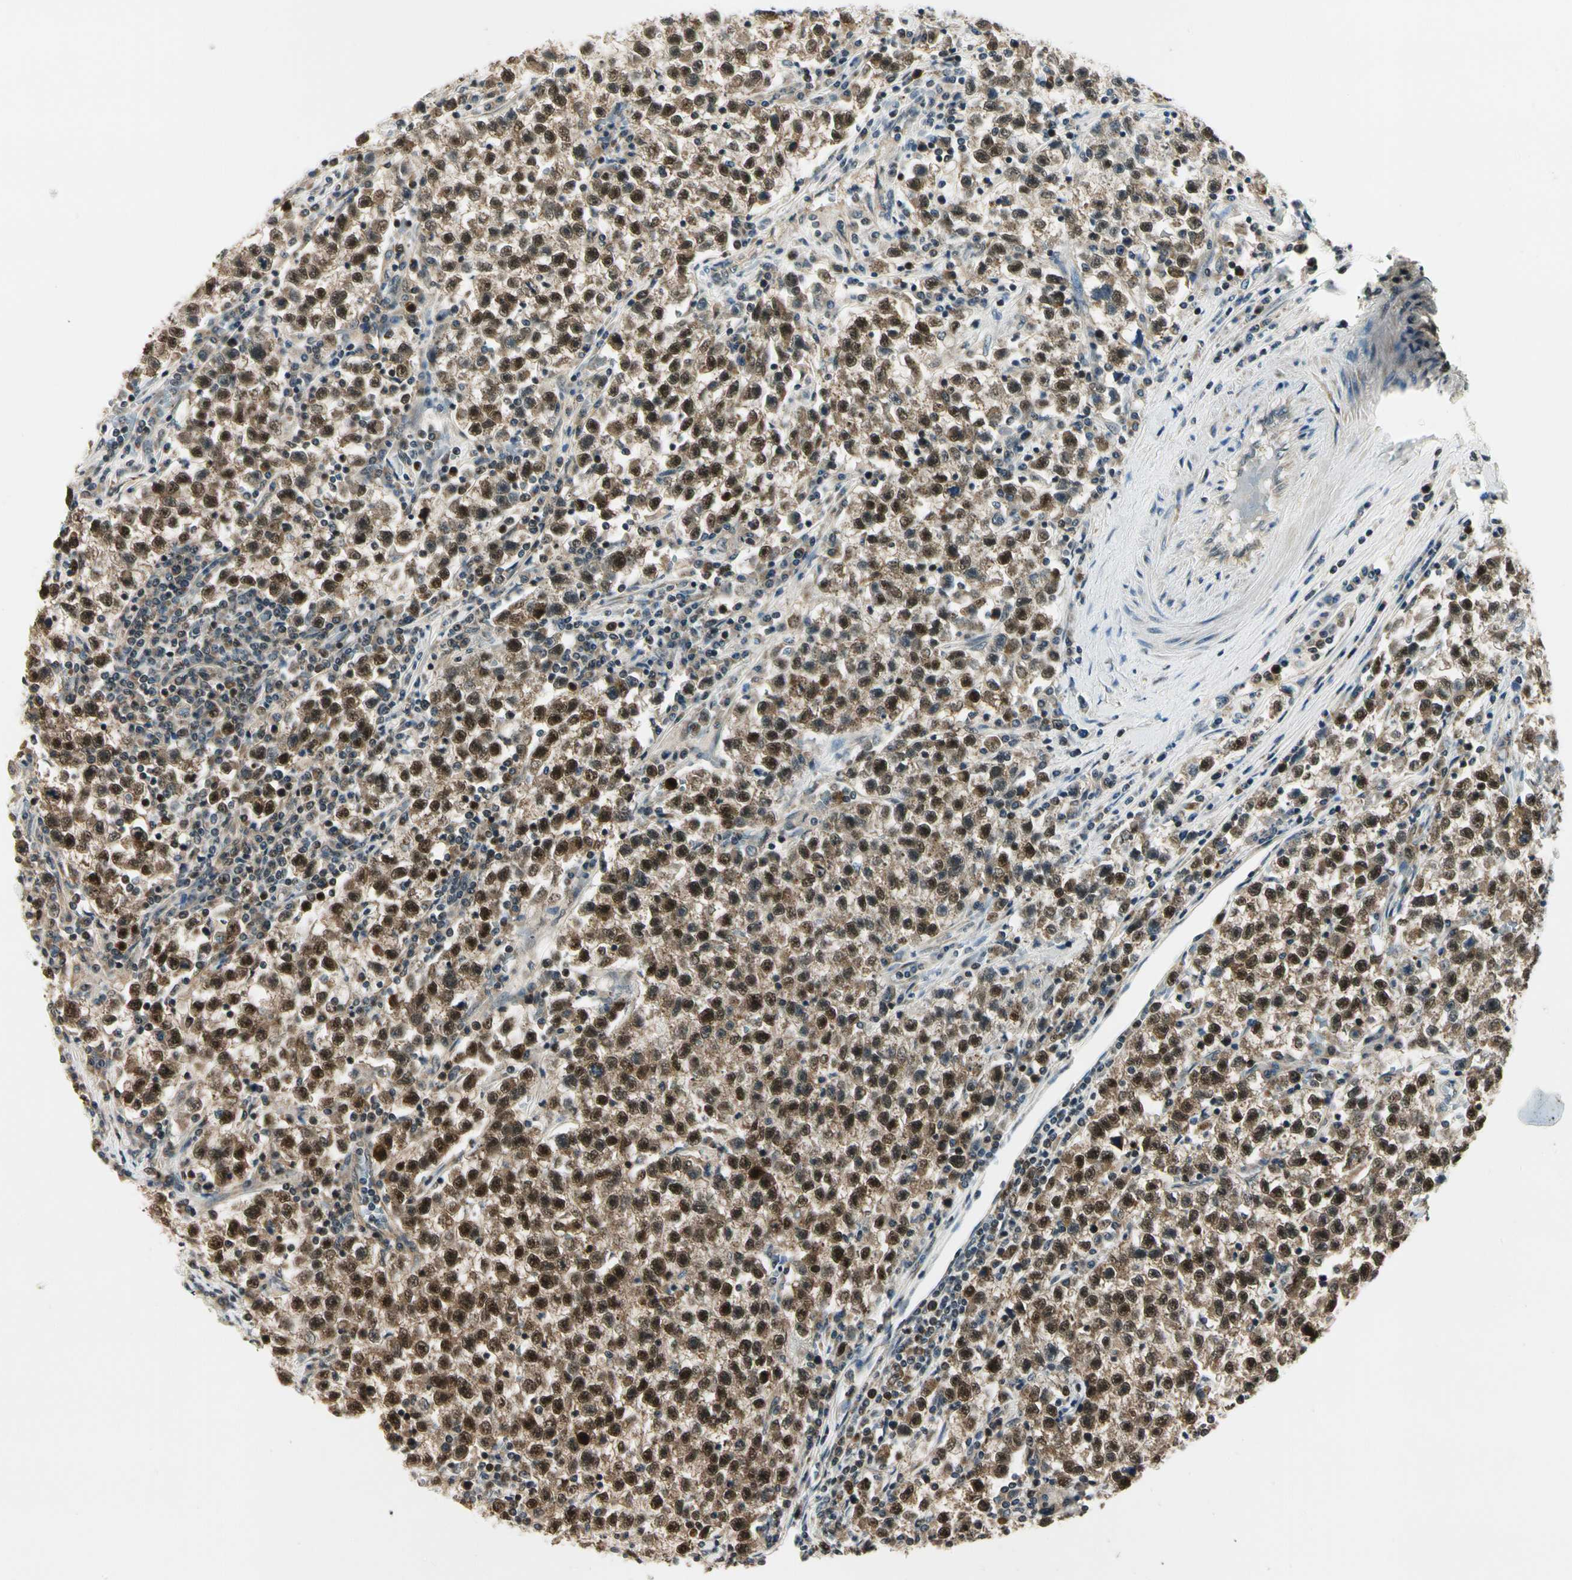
{"staining": {"intensity": "strong", "quantity": ">75%", "location": "cytoplasmic/membranous"}, "tissue": "testis cancer", "cell_type": "Tumor cells", "image_type": "cancer", "snomed": [{"axis": "morphology", "description": "Seminoma, NOS"}, {"axis": "topography", "description": "Testis"}], "caption": "Immunohistochemical staining of testis seminoma reveals strong cytoplasmic/membranous protein positivity in about >75% of tumor cells. The protein is shown in brown color, while the nuclei are stained blue.", "gene": "PDK2", "patient": {"sex": "male", "age": 22}}